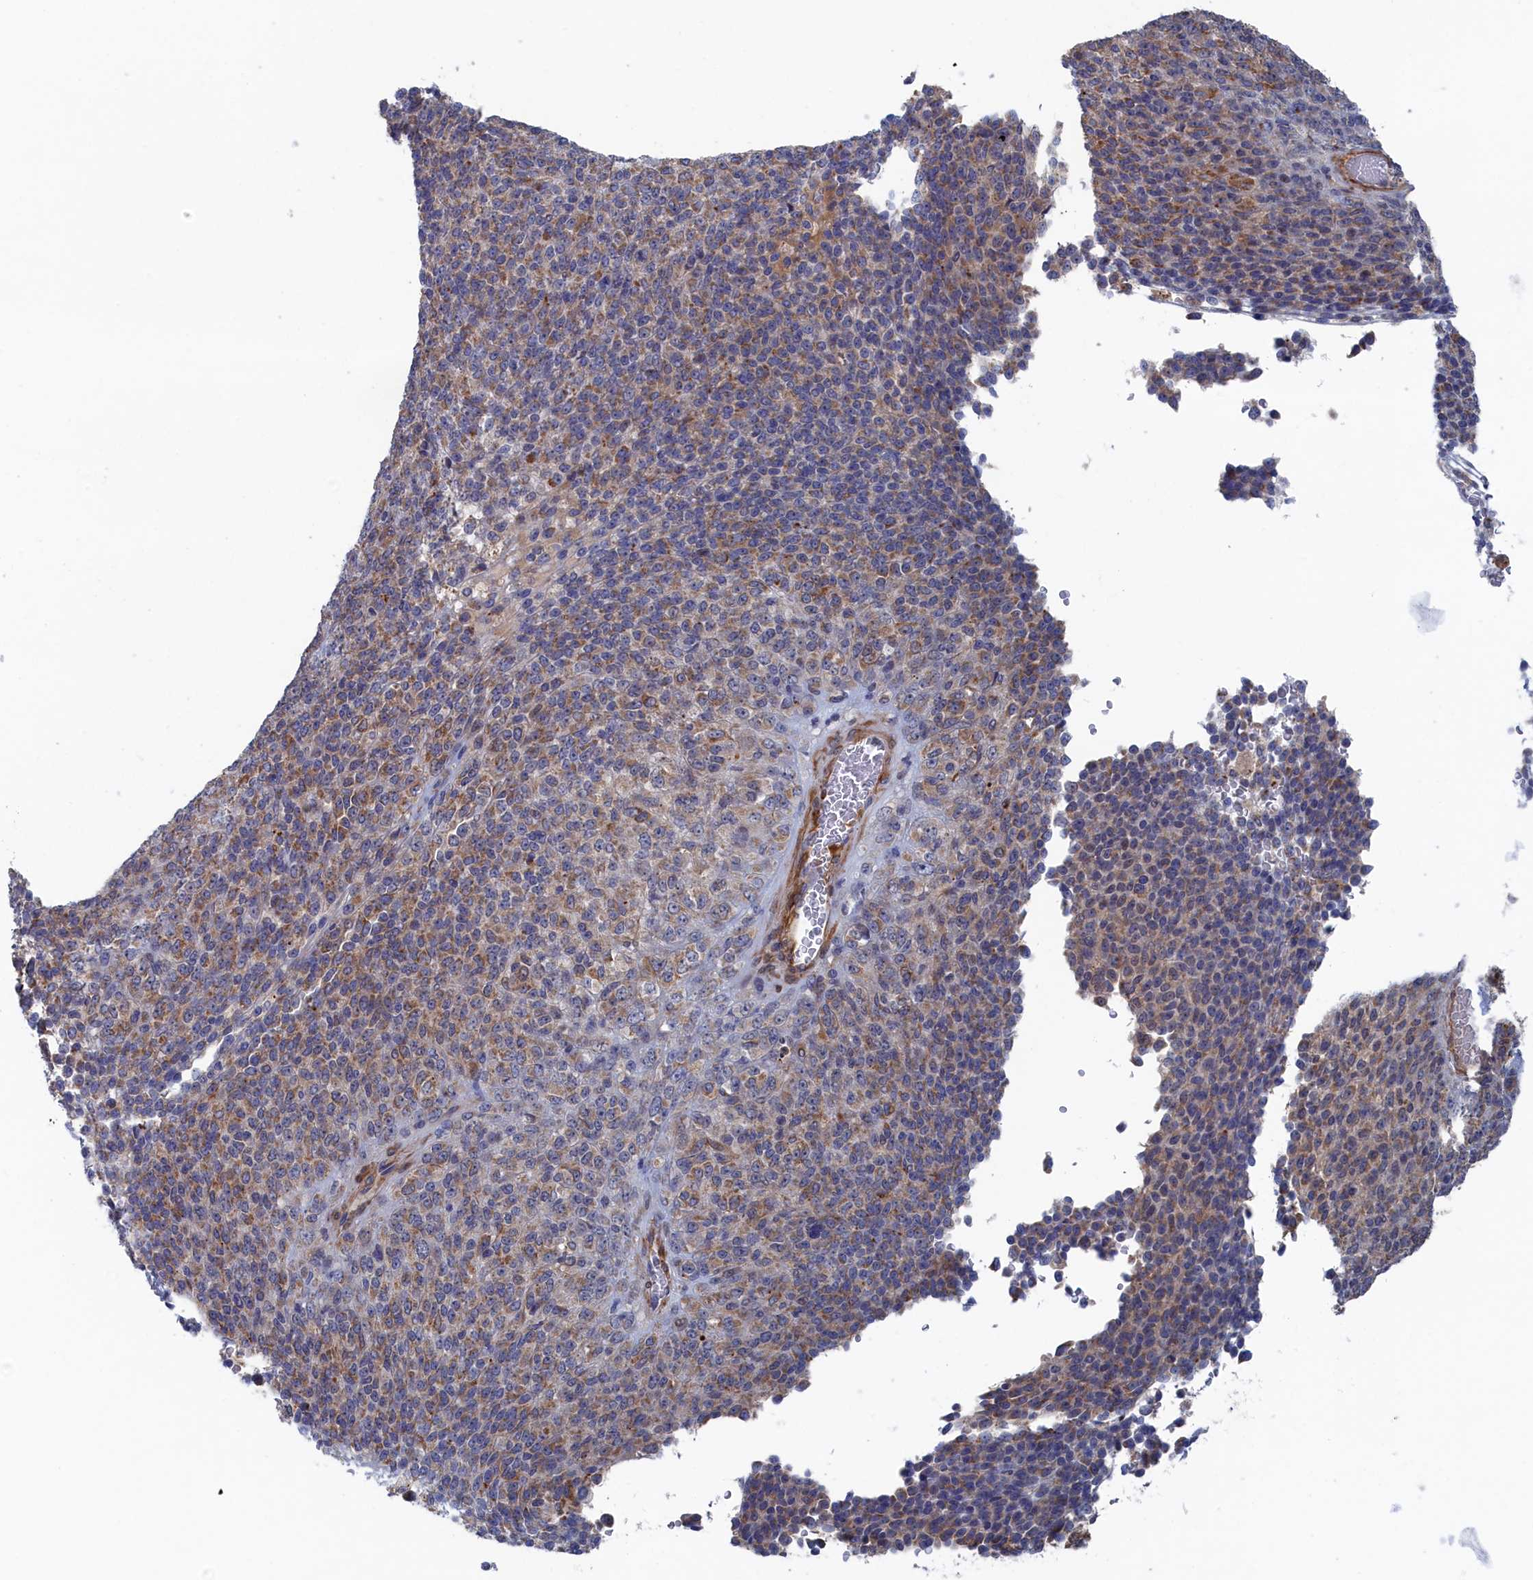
{"staining": {"intensity": "weak", "quantity": ">75%", "location": "cytoplasmic/membranous"}, "tissue": "melanoma", "cell_type": "Tumor cells", "image_type": "cancer", "snomed": [{"axis": "morphology", "description": "Malignant melanoma, Metastatic site"}, {"axis": "topography", "description": "Brain"}], "caption": "A photomicrograph of malignant melanoma (metastatic site) stained for a protein displays weak cytoplasmic/membranous brown staining in tumor cells.", "gene": "FILIP1L", "patient": {"sex": "female", "age": 56}}